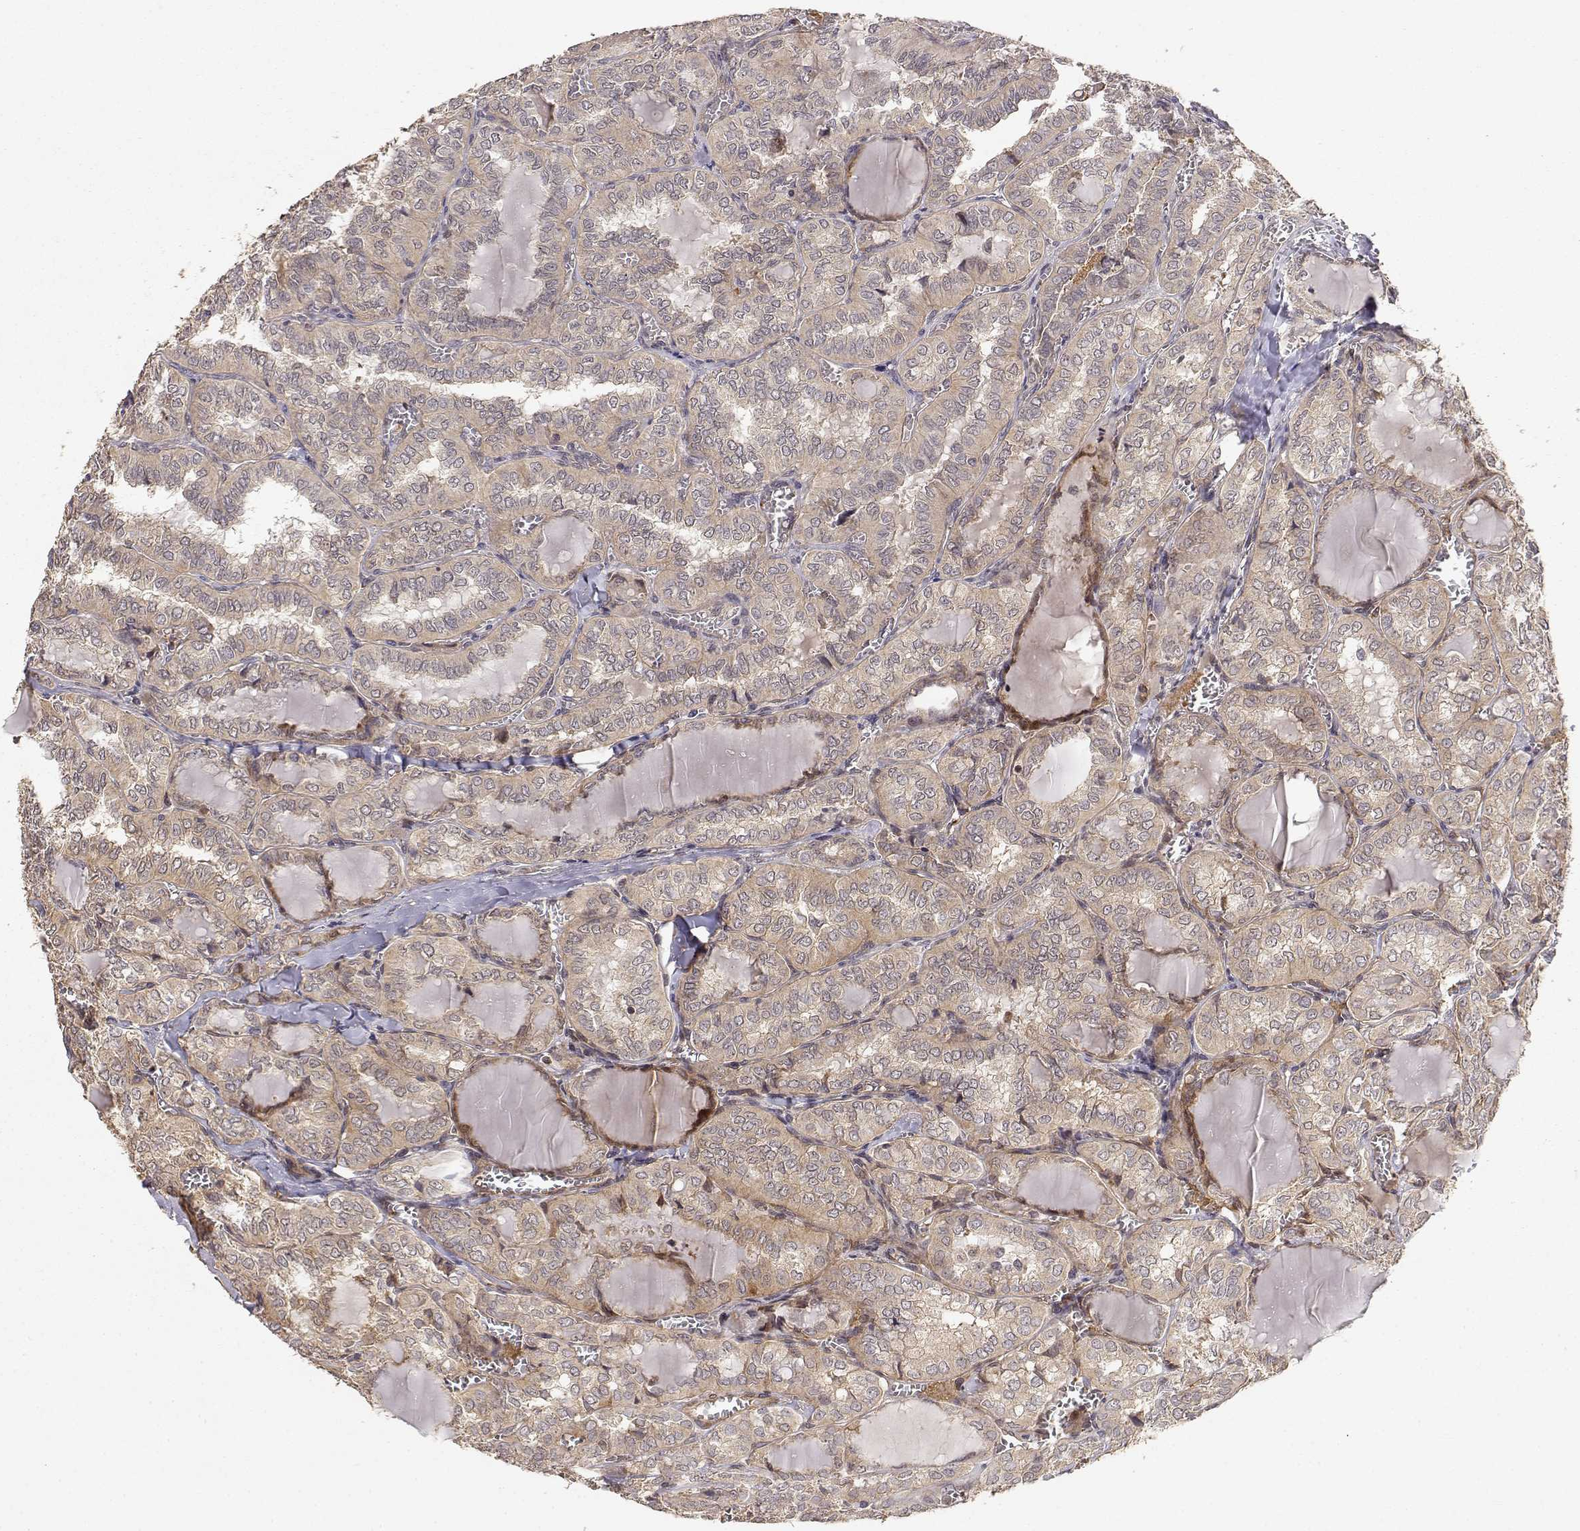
{"staining": {"intensity": "weak", "quantity": ">75%", "location": "cytoplasmic/membranous"}, "tissue": "thyroid cancer", "cell_type": "Tumor cells", "image_type": "cancer", "snomed": [{"axis": "morphology", "description": "Papillary adenocarcinoma, NOS"}, {"axis": "topography", "description": "Thyroid gland"}], "caption": "This is an image of immunohistochemistry staining of thyroid papillary adenocarcinoma, which shows weak positivity in the cytoplasmic/membranous of tumor cells.", "gene": "PICK1", "patient": {"sex": "female", "age": 41}}